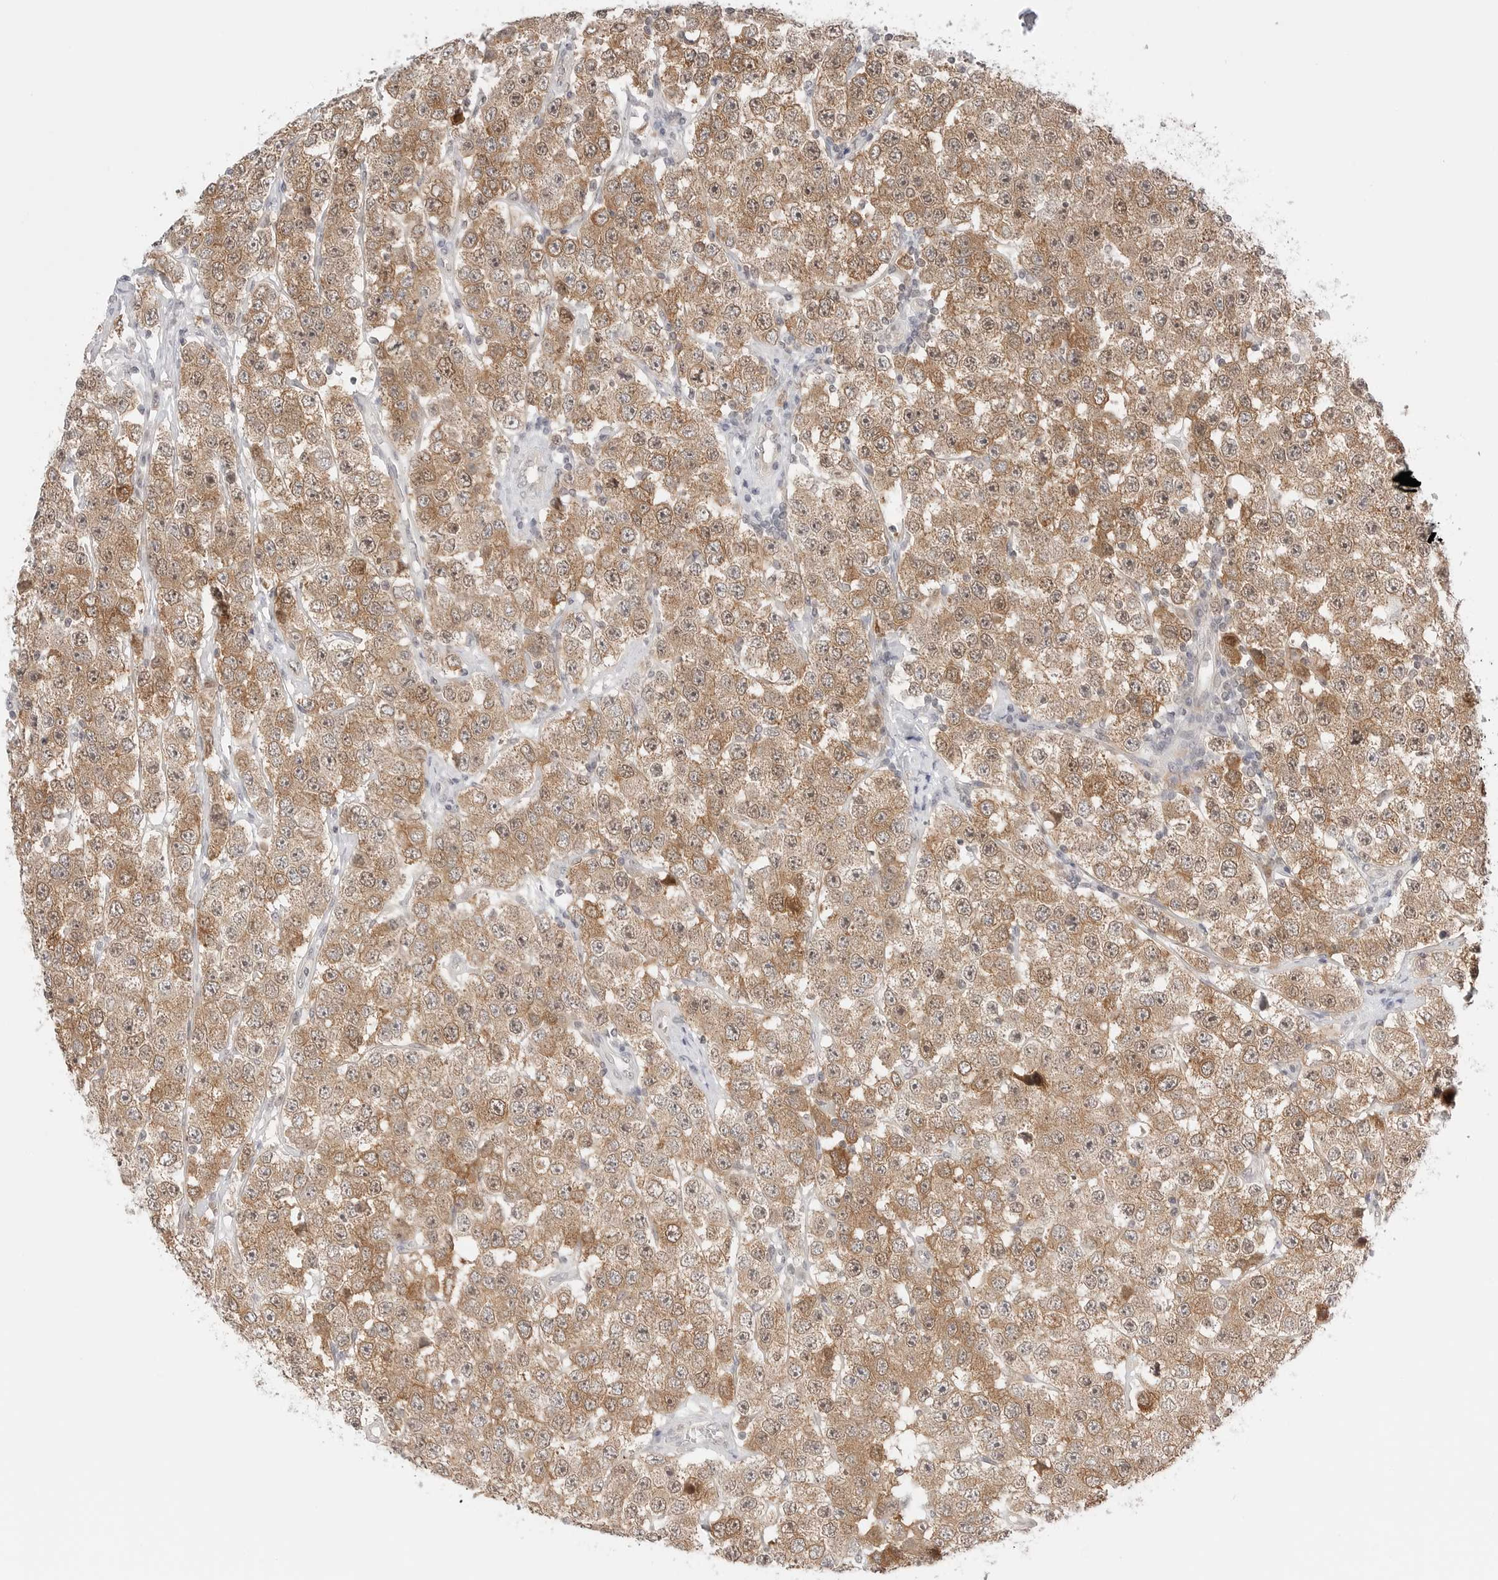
{"staining": {"intensity": "moderate", "quantity": ">75%", "location": "cytoplasmic/membranous"}, "tissue": "testis cancer", "cell_type": "Tumor cells", "image_type": "cancer", "snomed": [{"axis": "morphology", "description": "Seminoma, NOS"}, {"axis": "topography", "description": "Testis"}], "caption": "Approximately >75% of tumor cells in seminoma (testis) show moderate cytoplasmic/membranous protein positivity as visualized by brown immunohistochemical staining.", "gene": "NUDC", "patient": {"sex": "male", "age": 28}}